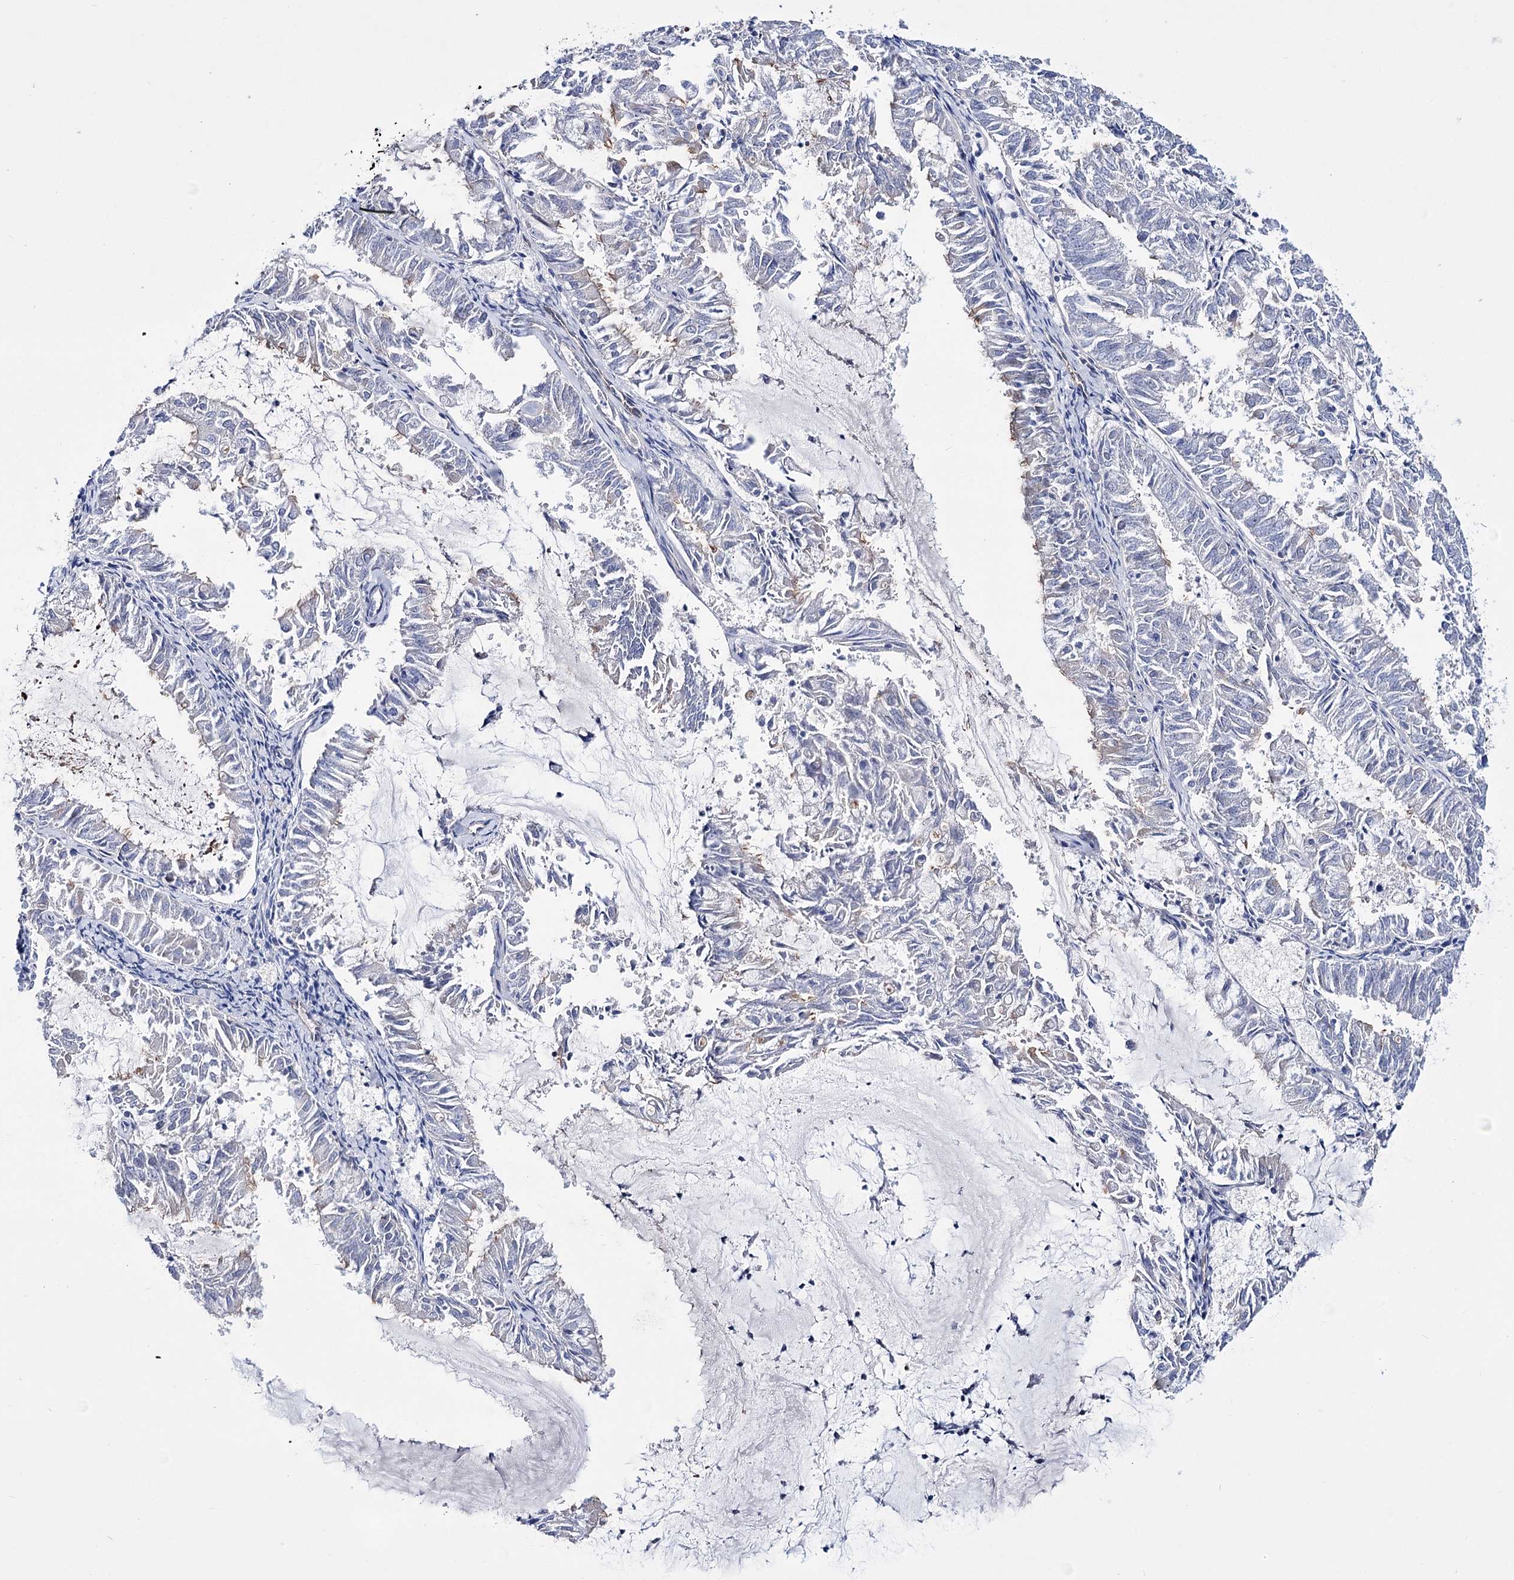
{"staining": {"intensity": "negative", "quantity": "none", "location": "none"}, "tissue": "endometrial cancer", "cell_type": "Tumor cells", "image_type": "cancer", "snomed": [{"axis": "morphology", "description": "Adenocarcinoma, NOS"}, {"axis": "topography", "description": "Endometrium"}], "caption": "IHC histopathology image of endometrial cancer (adenocarcinoma) stained for a protein (brown), which exhibits no positivity in tumor cells.", "gene": "LRRC34", "patient": {"sex": "female", "age": 57}}